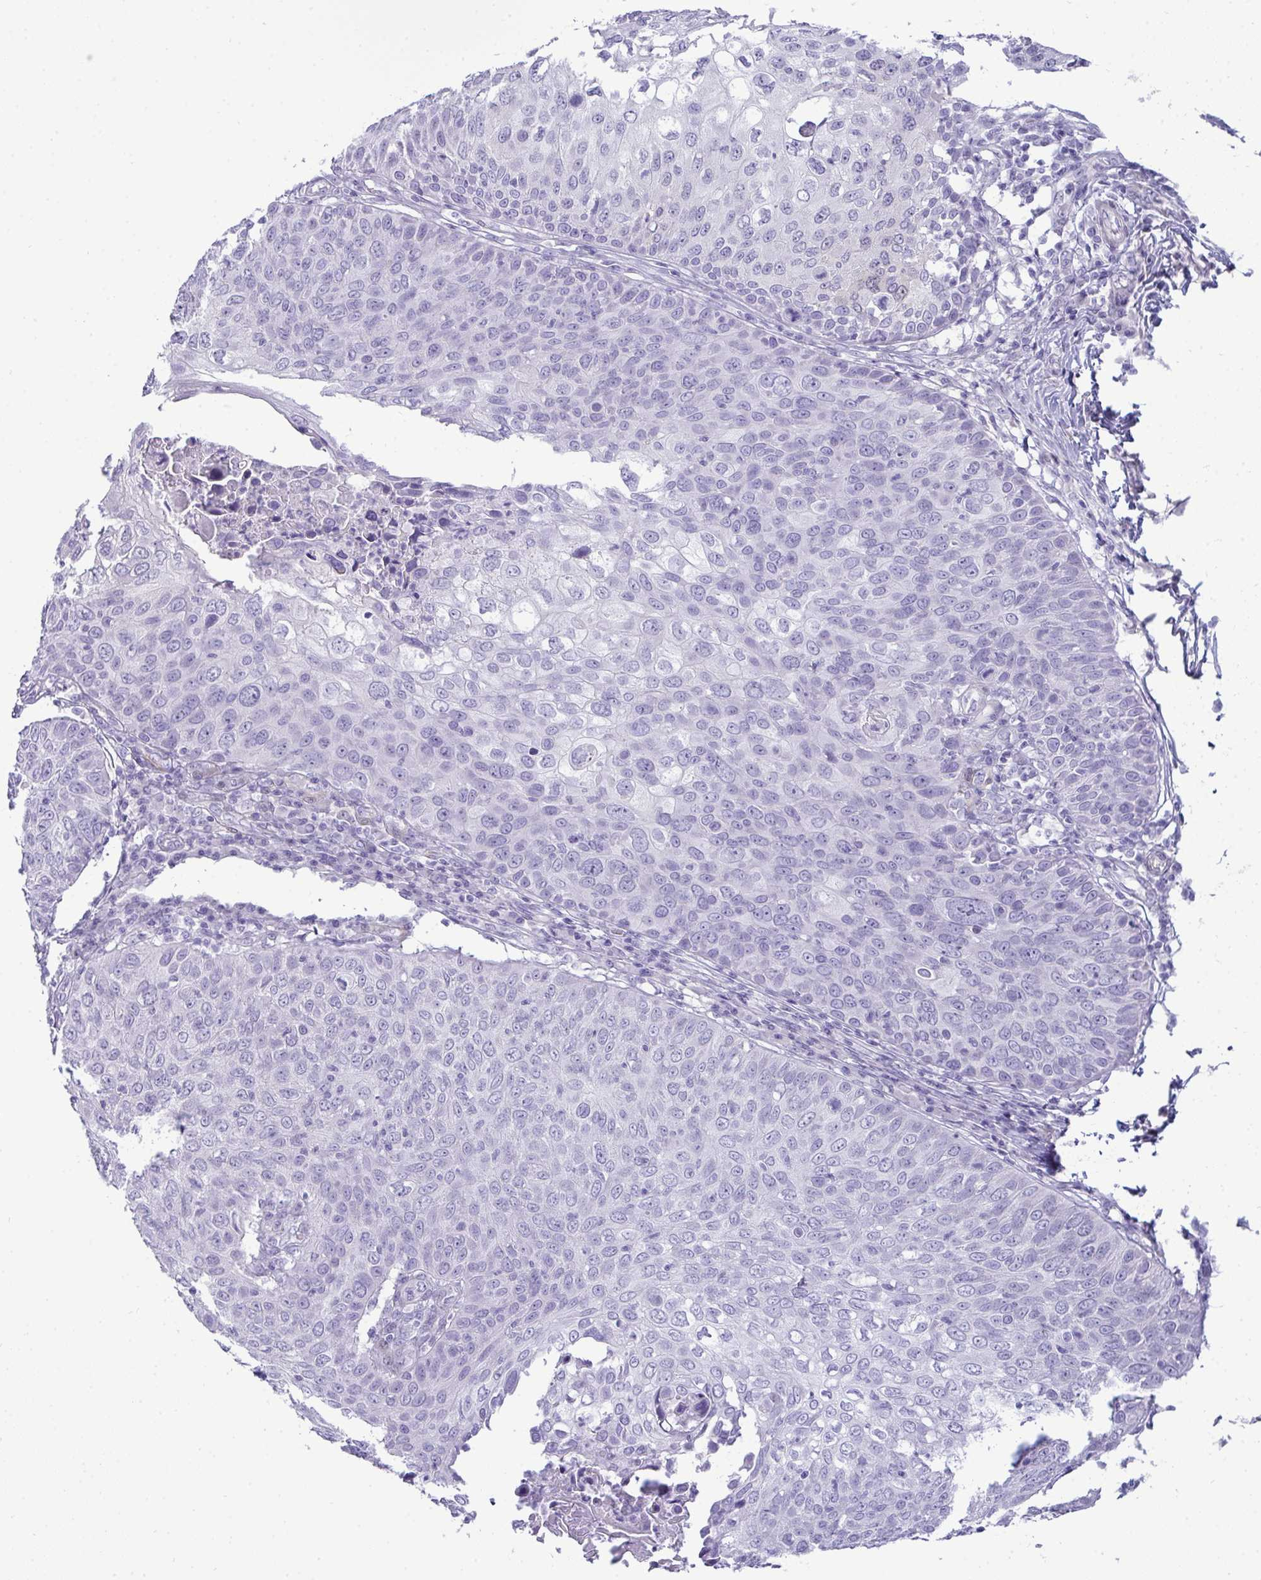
{"staining": {"intensity": "negative", "quantity": "none", "location": "none"}, "tissue": "skin cancer", "cell_type": "Tumor cells", "image_type": "cancer", "snomed": [{"axis": "morphology", "description": "Squamous cell carcinoma, NOS"}, {"axis": "topography", "description": "Skin"}], "caption": "Micrograph shows no protein staining in tumor cells of skin cancer tissue.", "gene": "HSPB6", "patient": {"sex": "male", "age": 87}}